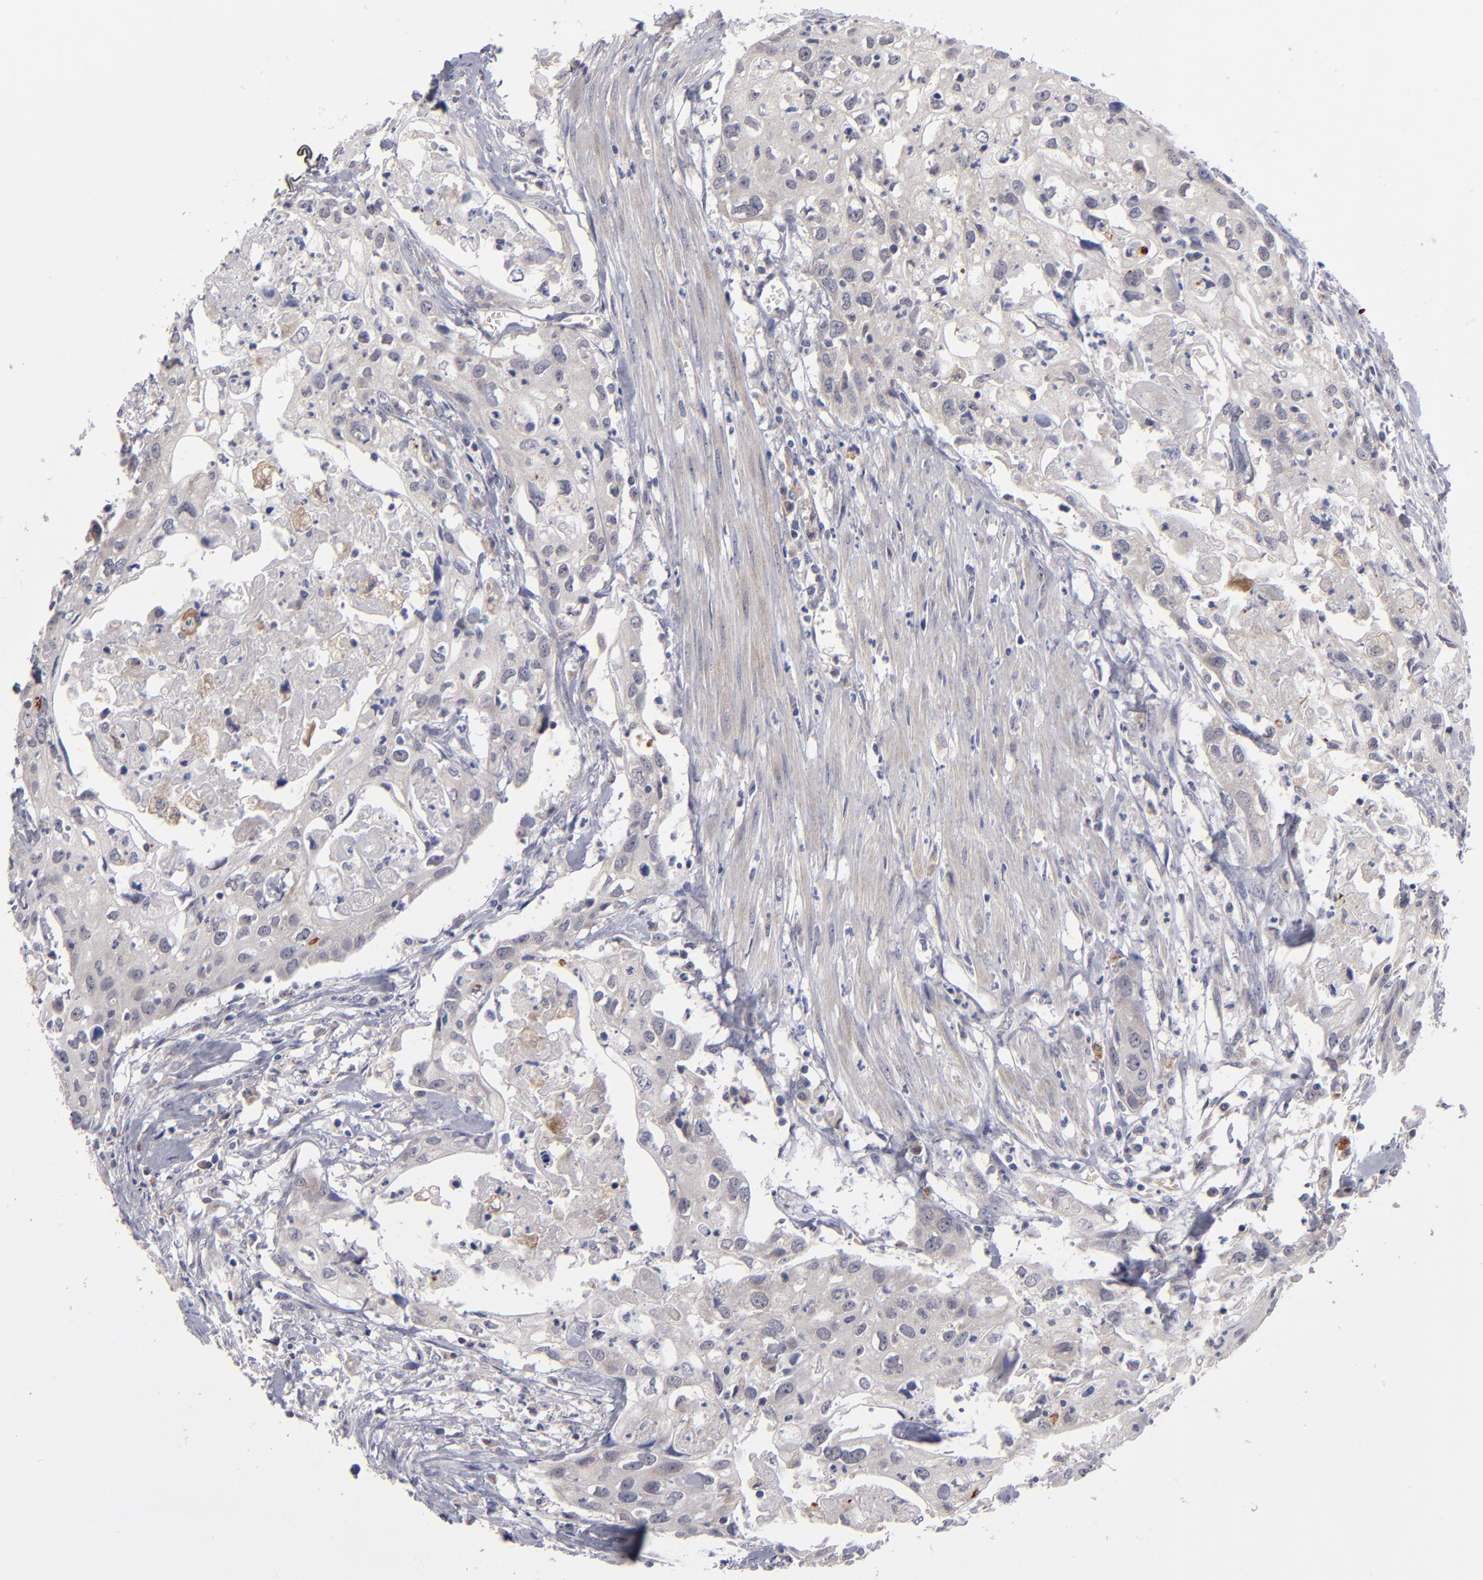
{"staining": {"intensity": "negative", "quantity": "none", "location": "none"}, "tissue": "urothelial cancer", "cell_type": "Tumor cells", "image_type": "cancer", "snomed": [{"axis": "morphology", "description": "Urothelial carcinoma, High grade"}, {"axis": "topography", "description": "Urinary bladder"}], "caption": "Tumor cells are negative for brown protein staining in high-grade urothelial carcinoma.", "gene": "EXD2", "patient": {"sex": "male", "age": 54}}